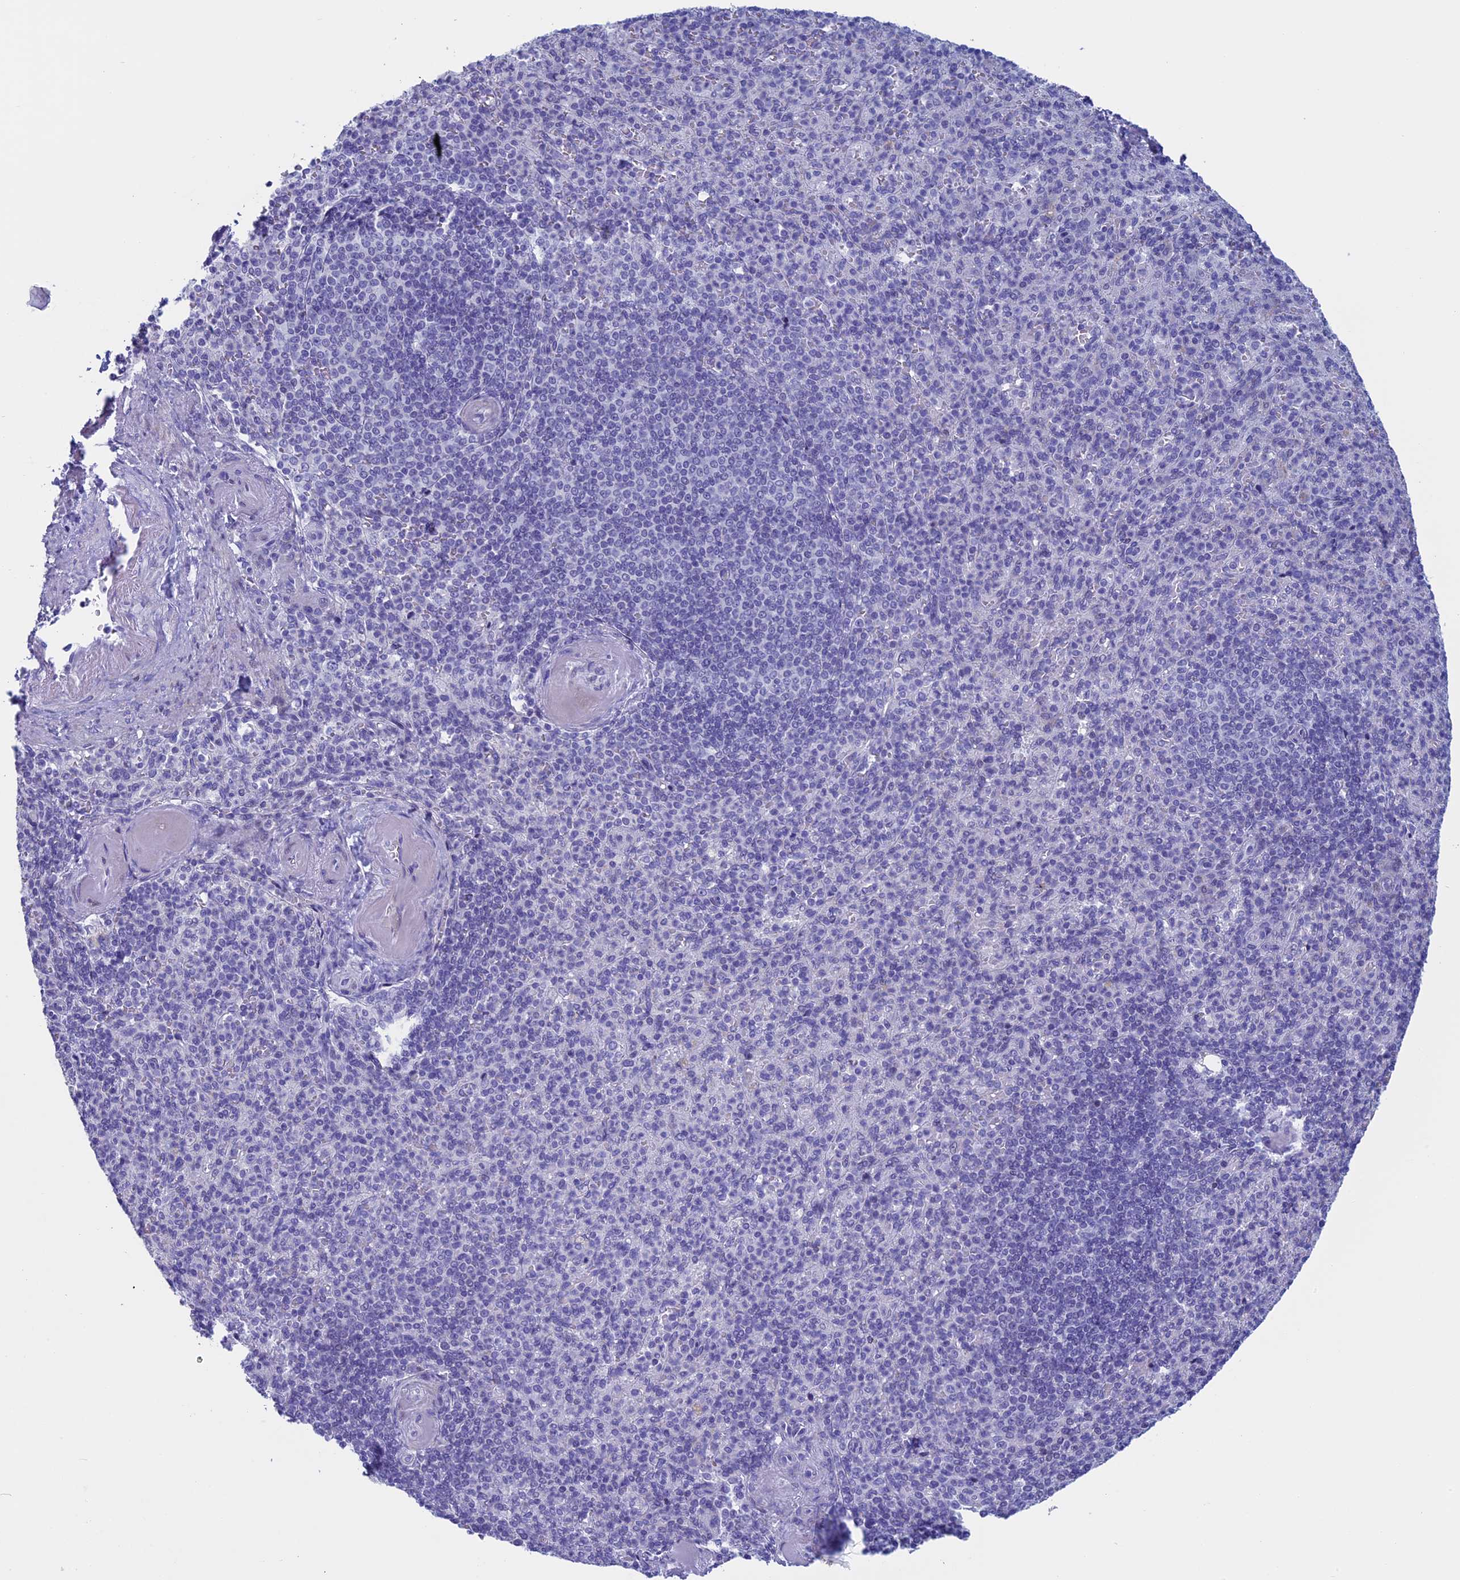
{"staining": {"intensity": "negative", "quantity": "none", "location": "none"}, "tissue": "spleen", "cell_type": "Cells in red pulp", "image_type": "normal", "snomed": [{"axis": "morphology", "description": "Normal tissue, NOS"}, {"axis": "topography", "description": "Spleen"}], "caption": "Histopathology image shows no significant protein positivity in cells in red pulp of benign spleen.", "gene": "ZNF563", "patient": {"sex": "female", "age": 74}}